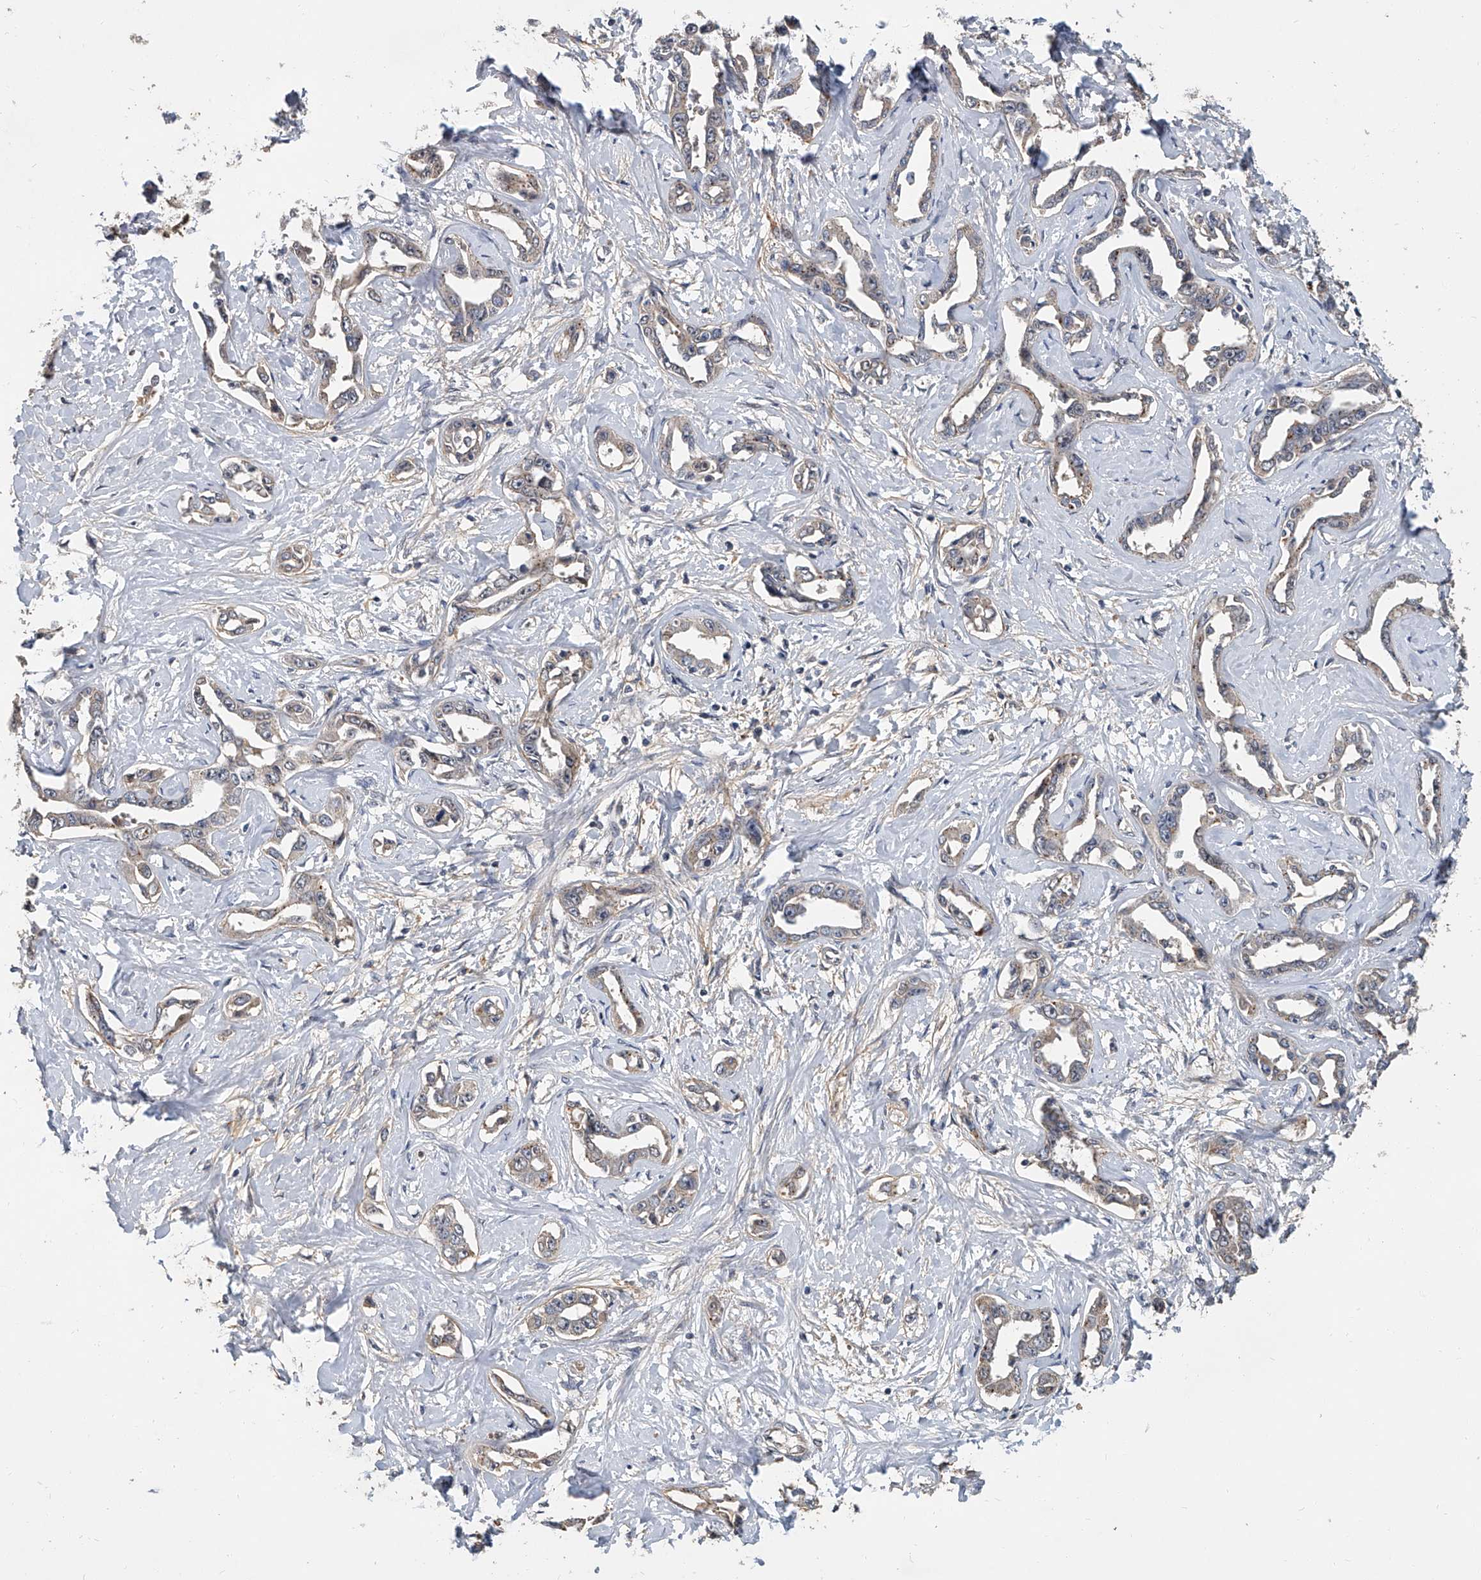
{"staining": {"intensity": "weak", "quantity": ">75%", "location": "cytoplasmic/membranous"}, "tissue": "liver cancer", "cell_type": "Tumor cells", "image_type": "cancer", "snomed": [{"axis": "morphology", "description": "Cholangiocarcinoma"}, {"axis": "topography", "description": "Liver"}], "caption": "Tumor cells reveal low levels of weak cytoplasmic/membranous positivity in approximately >75% of cells in human cholangiocarcinoma (liver). The protein is stained brown, and the nuclei are stained in blue (DAB (3,3'-diaminobenzidine) IHC with brightfield microscopy, high magnification).", "gene": "JAG2", "patient": {"sex": "male", "age": 59}}